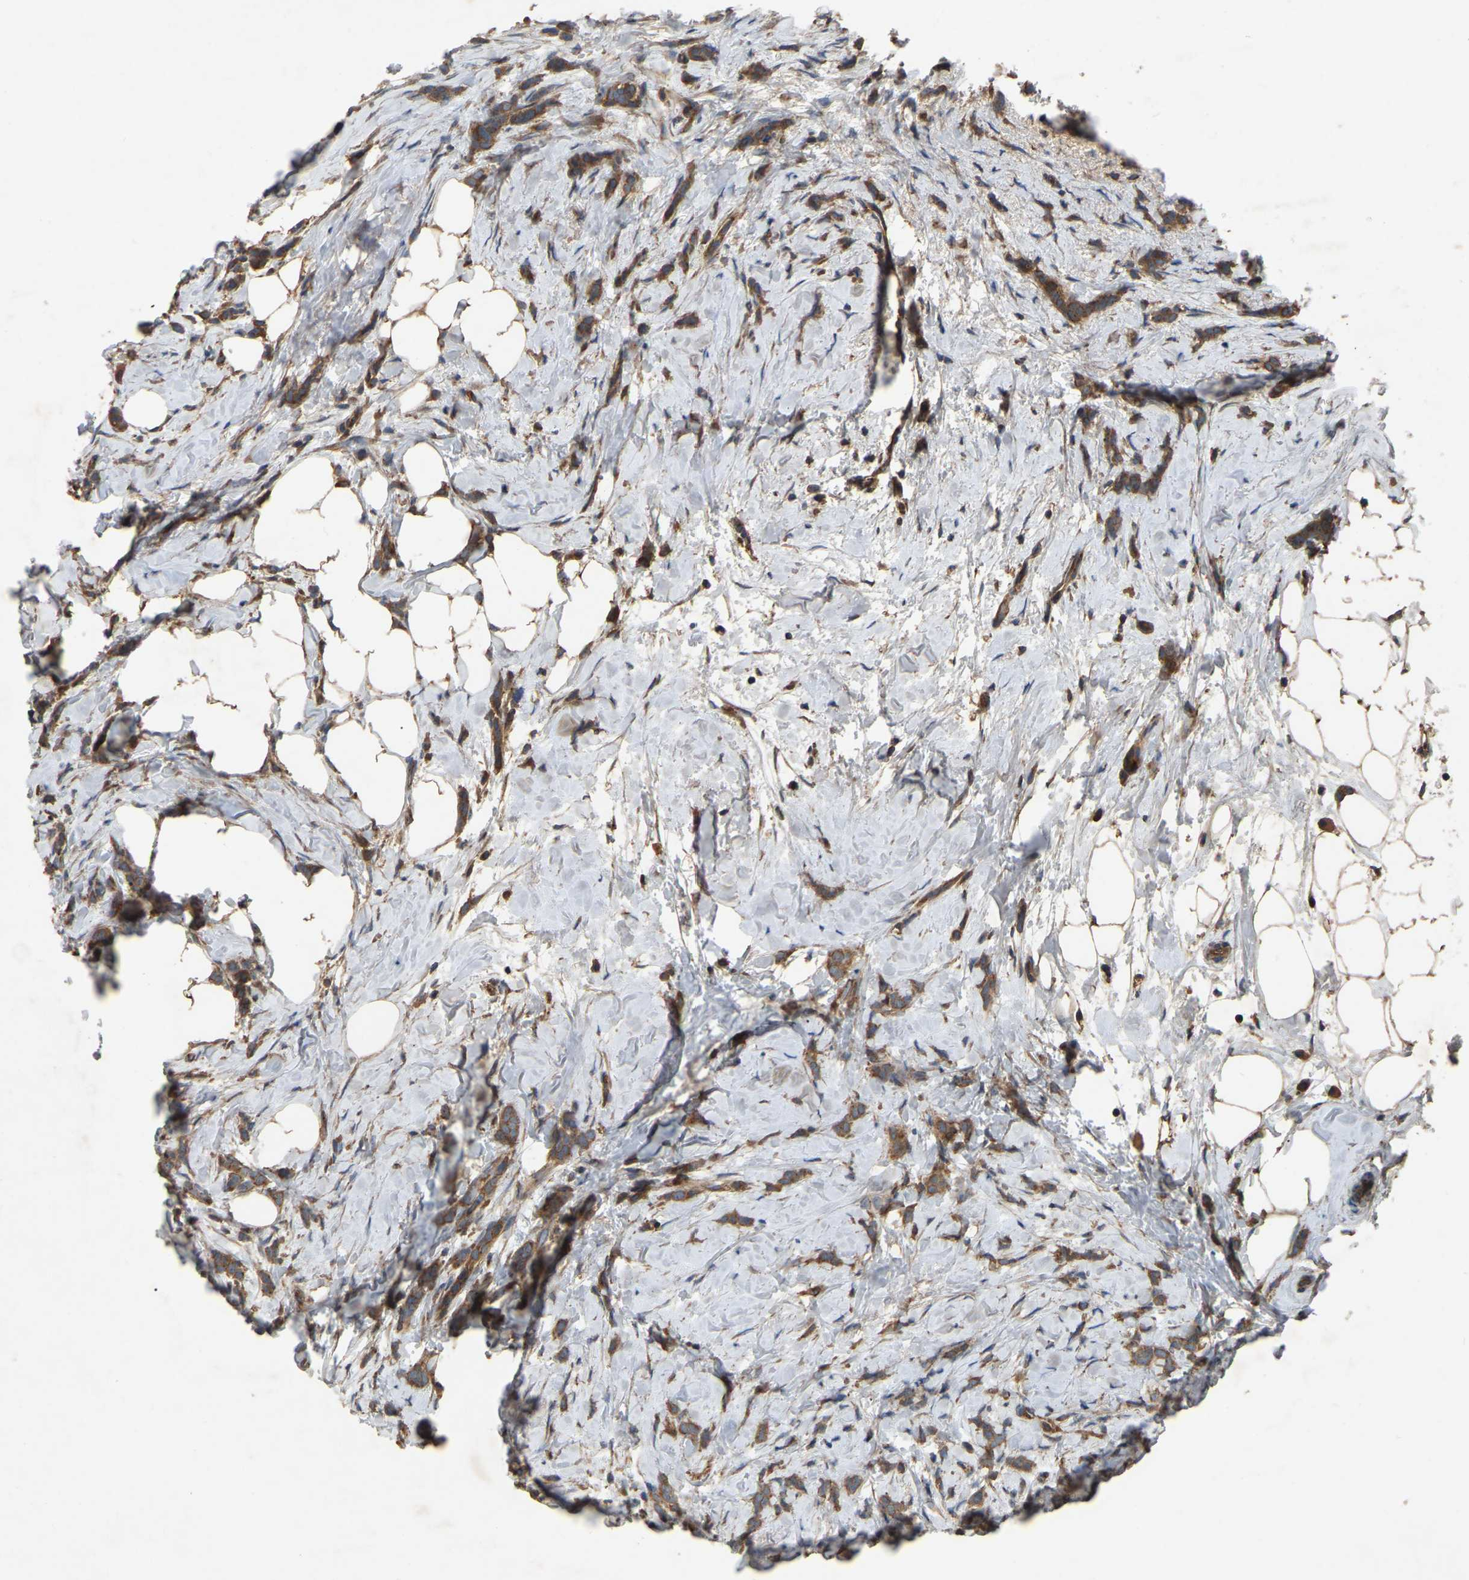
{"staining": {"intensity": "strong", "quantity": ">75%", "location": "cytoplasmic/membranous"}, "tissue": "breast cancer", "cell_type": "Tumor cells", "image_type": "cancer", "snomed": [{"axis": "morphology", "description": "Lobular carcinoma, in situ"}, {"axis": "morphology", "description": "Lobular carcinoma"}, {"axis": "topography", "description": "Breast"}], "caption": "This is an image of immunohistochemistry staining of breast cancer (lobular carcinoma), which shows strong staining in the cytoplasmic/membranous of tumor cells.", "gene": "SAMD9L", "patient": {"sex": "female", "age": 41}}